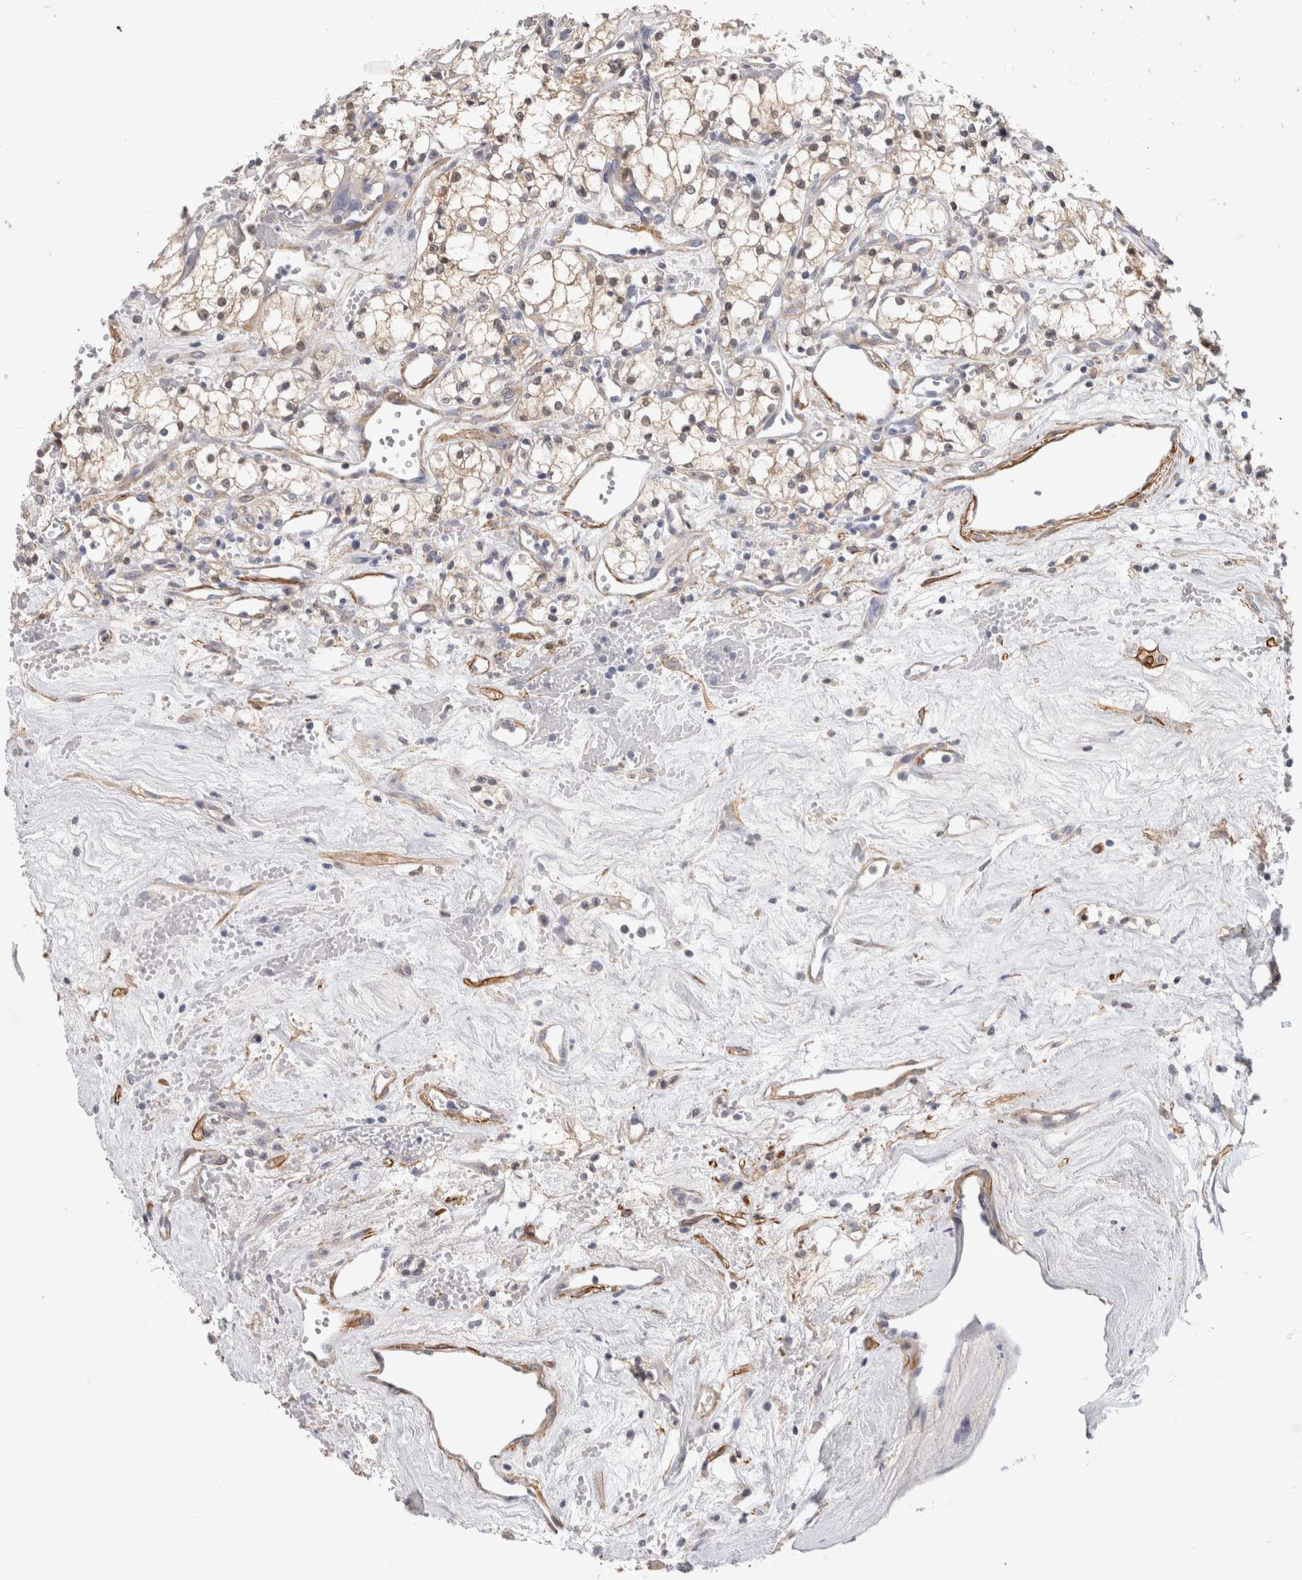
{"staining": {"intensity": "weak", "quantity": "<25%", "location": "cytoplasmic/membranous"}, "tissue": "renal cancer", "cell_type": "Tumor cells", "image_type": "cancer", "snomed": [{"axis": "morphology", "description": "Adenocarcinoma, NOS"}, {"axis": "topography", "description": "Kidney"}], "caption": "Tumor cells are negative for protein expression in human renal cancer.", "gene": "PGM1", "patient": {"sex": "male", "age": 59}}